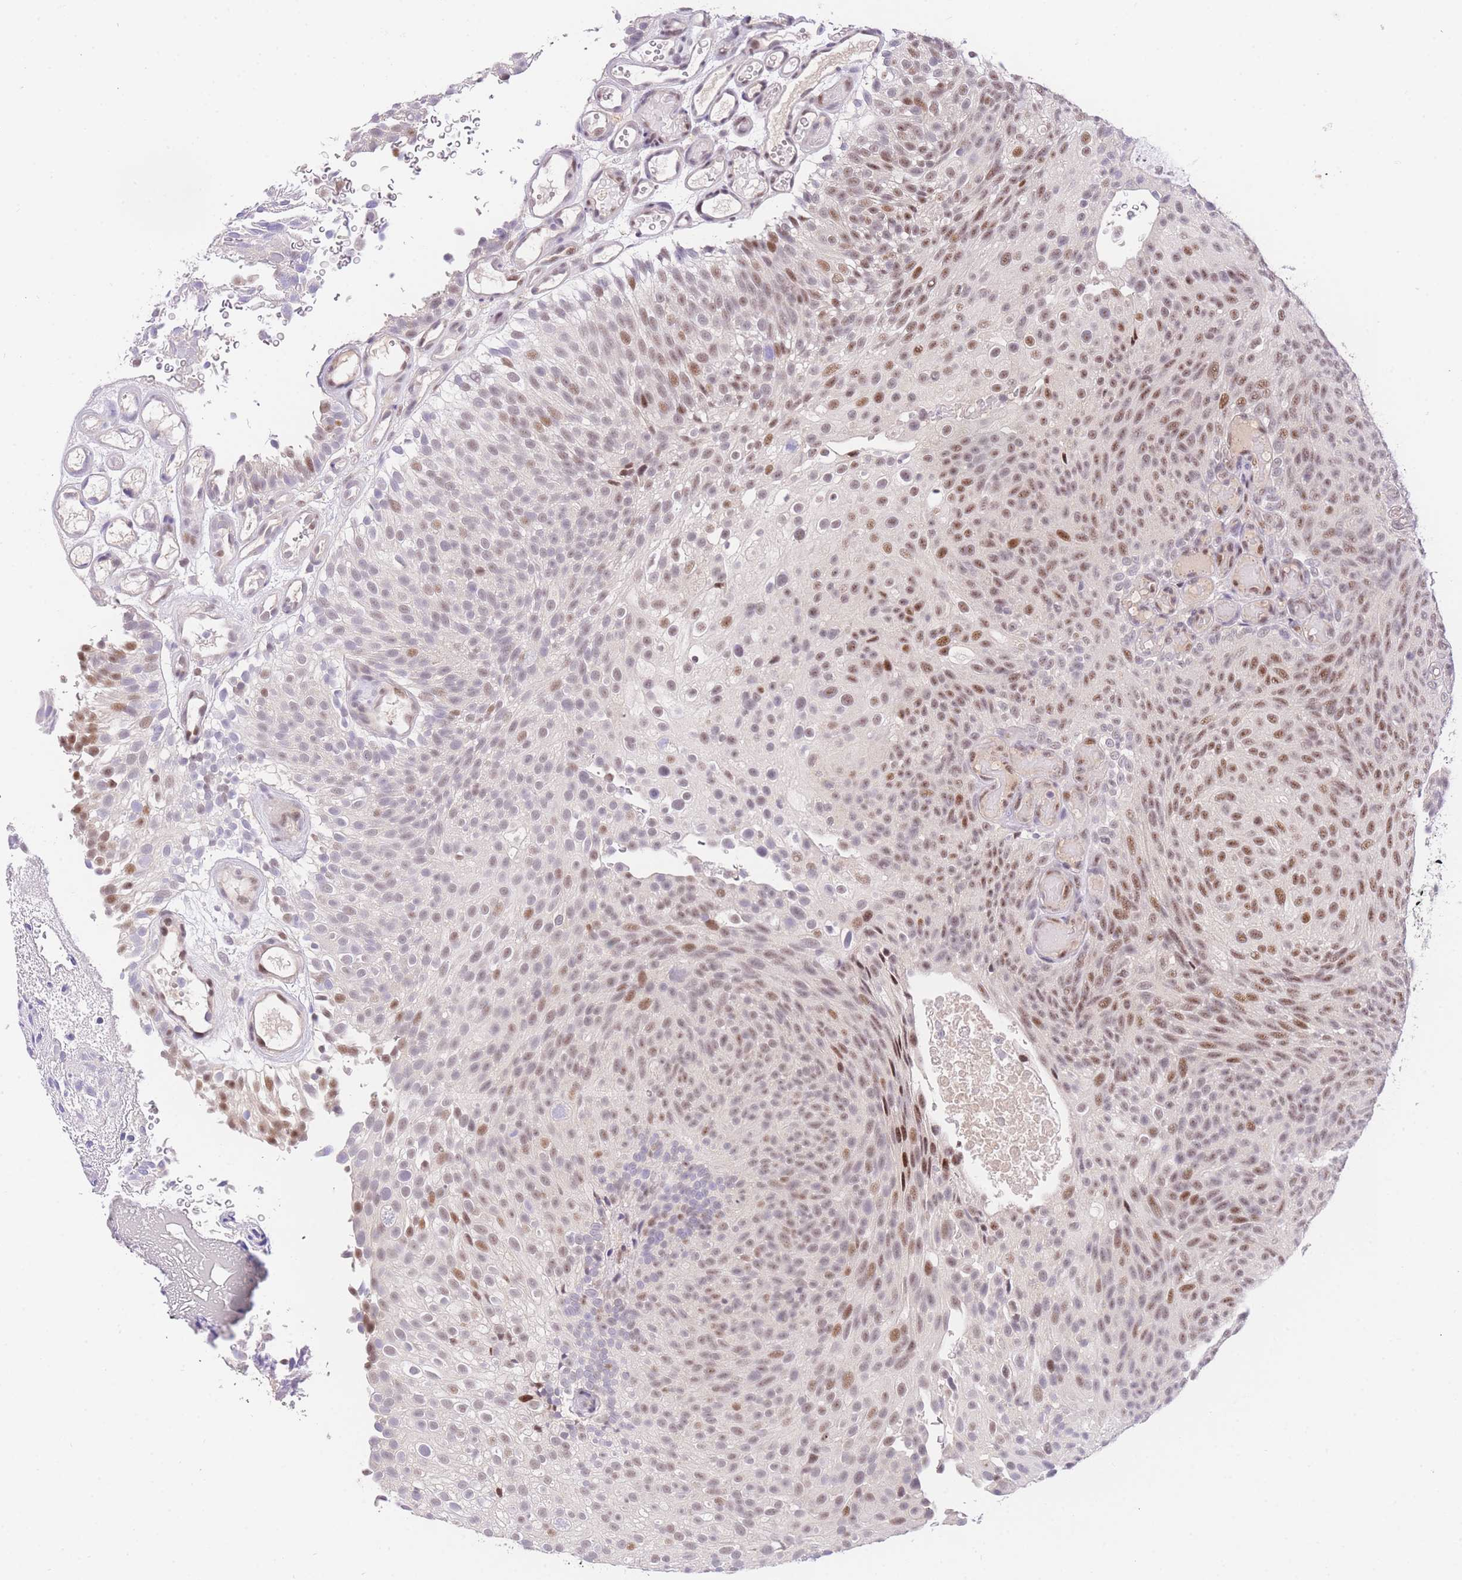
{"staining": {"intensity": "moderate", "quantity": ">75%", "location": "nuclear"}, "tissue": "urothelial cancer", "cell_type": "Tumor cells", "image_type": "cancer", "snomed": [{"axis": "morphology", "description": "Urothelial carcinoma, Low grade"}, {"axis": "topography", "description": "Urinary bladder"}], "caption": "A histopathology image showing moderate nuclear positivity in about >75% of tumor cells in urothelial cancer, as visualized by brown immunohistochemical staining.", "gene": "SLC35F2", "patient": {"sex": "male", "age": 78}}